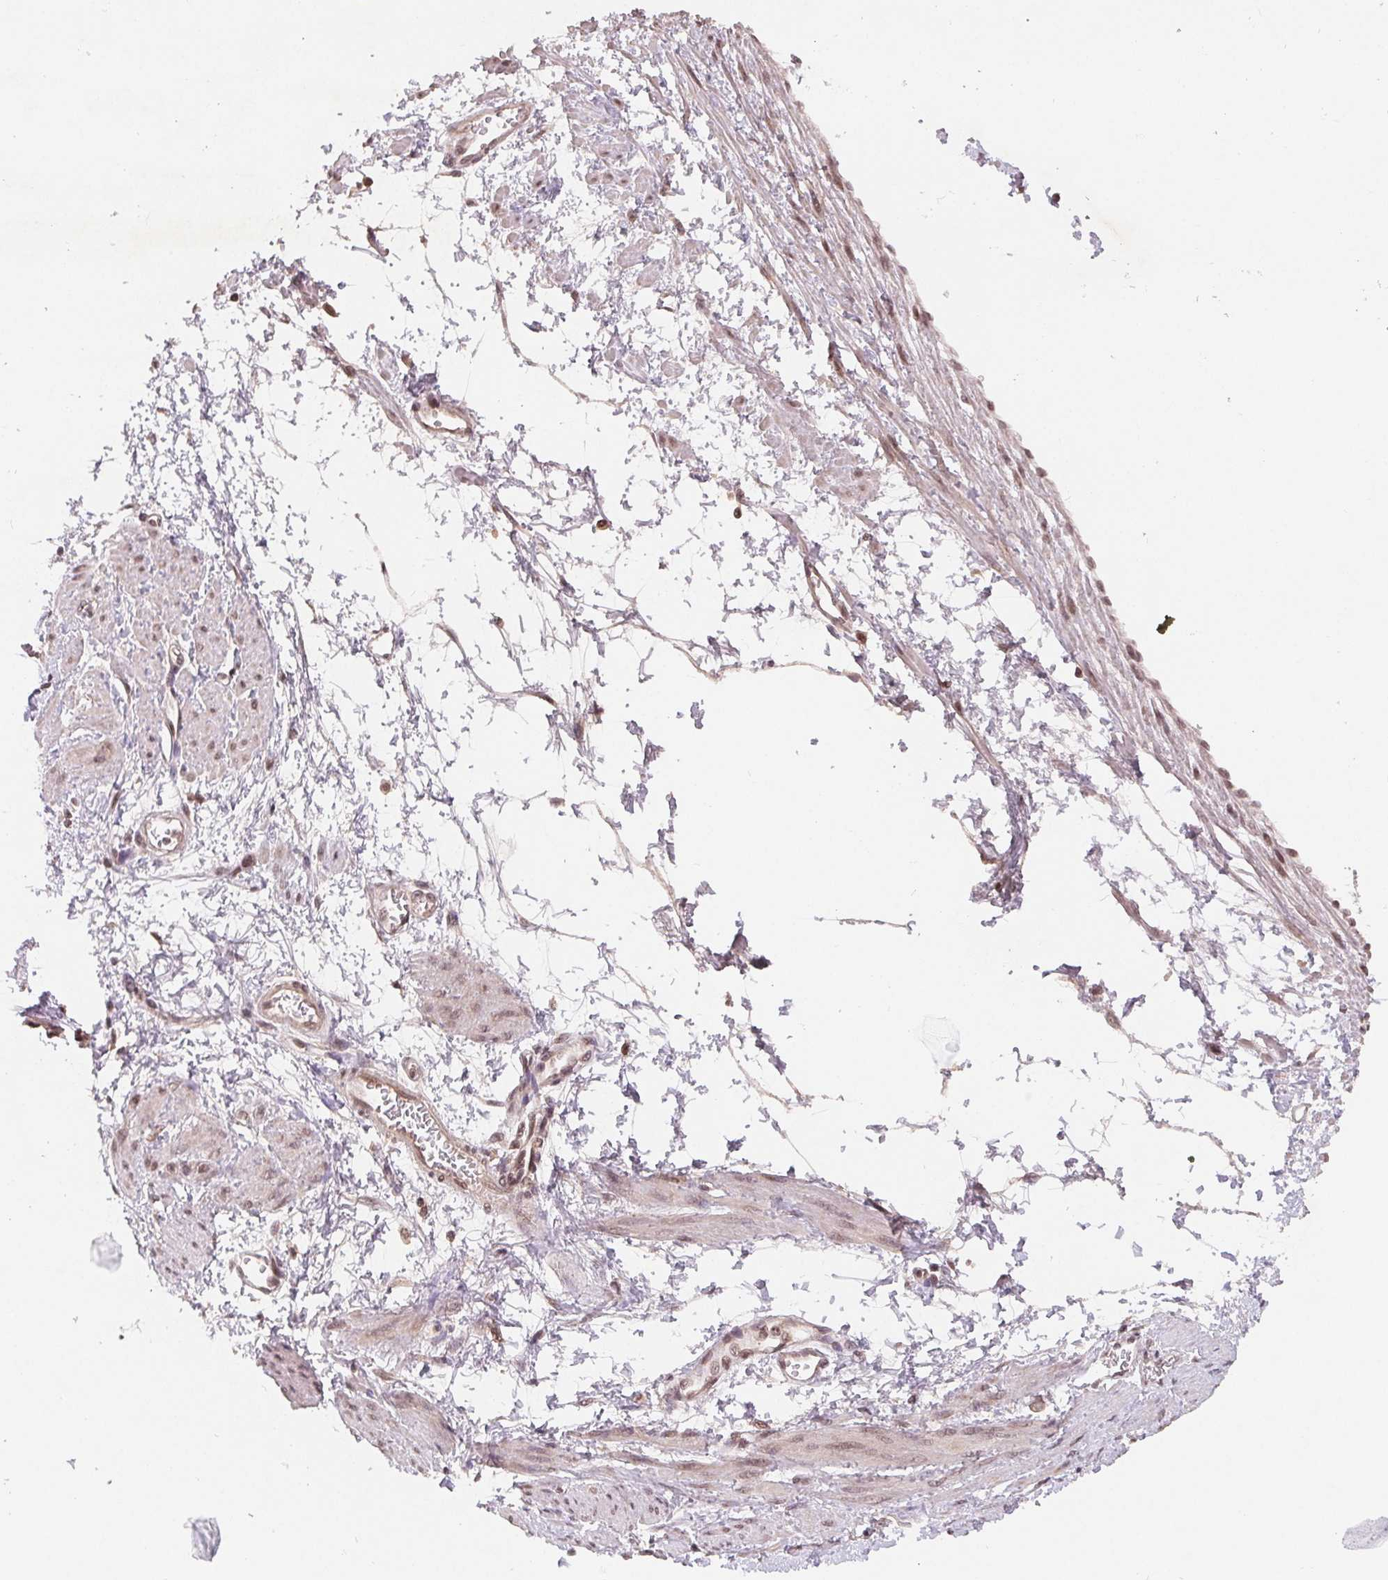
{"staining": {"intensity": "weak", "quantity": ">75%", "location": "nuclear"}, "tissue": "smooth muscle", "cell_type": "Smooth muscle cells", "image_type": "normal", "snomed": [{"axis": "morphology", "description": "Normal tissue, NOS"}, {"axis": "topography", "description": "Smooth muscle"}, {"axis": "topography", "description": "Uterus"}], "caption": "Immunohistochemical staining of benign human smooth muscle shows >75% levels of weak nuclear protein expression in about >75% of smooth muscle cells. (DAB (3,3'-diaminobenzidine) IHC with brightfield microscopy, high magnification).", "gene": "HMGN3", "patient": {"sex": "female", "age": 39}}